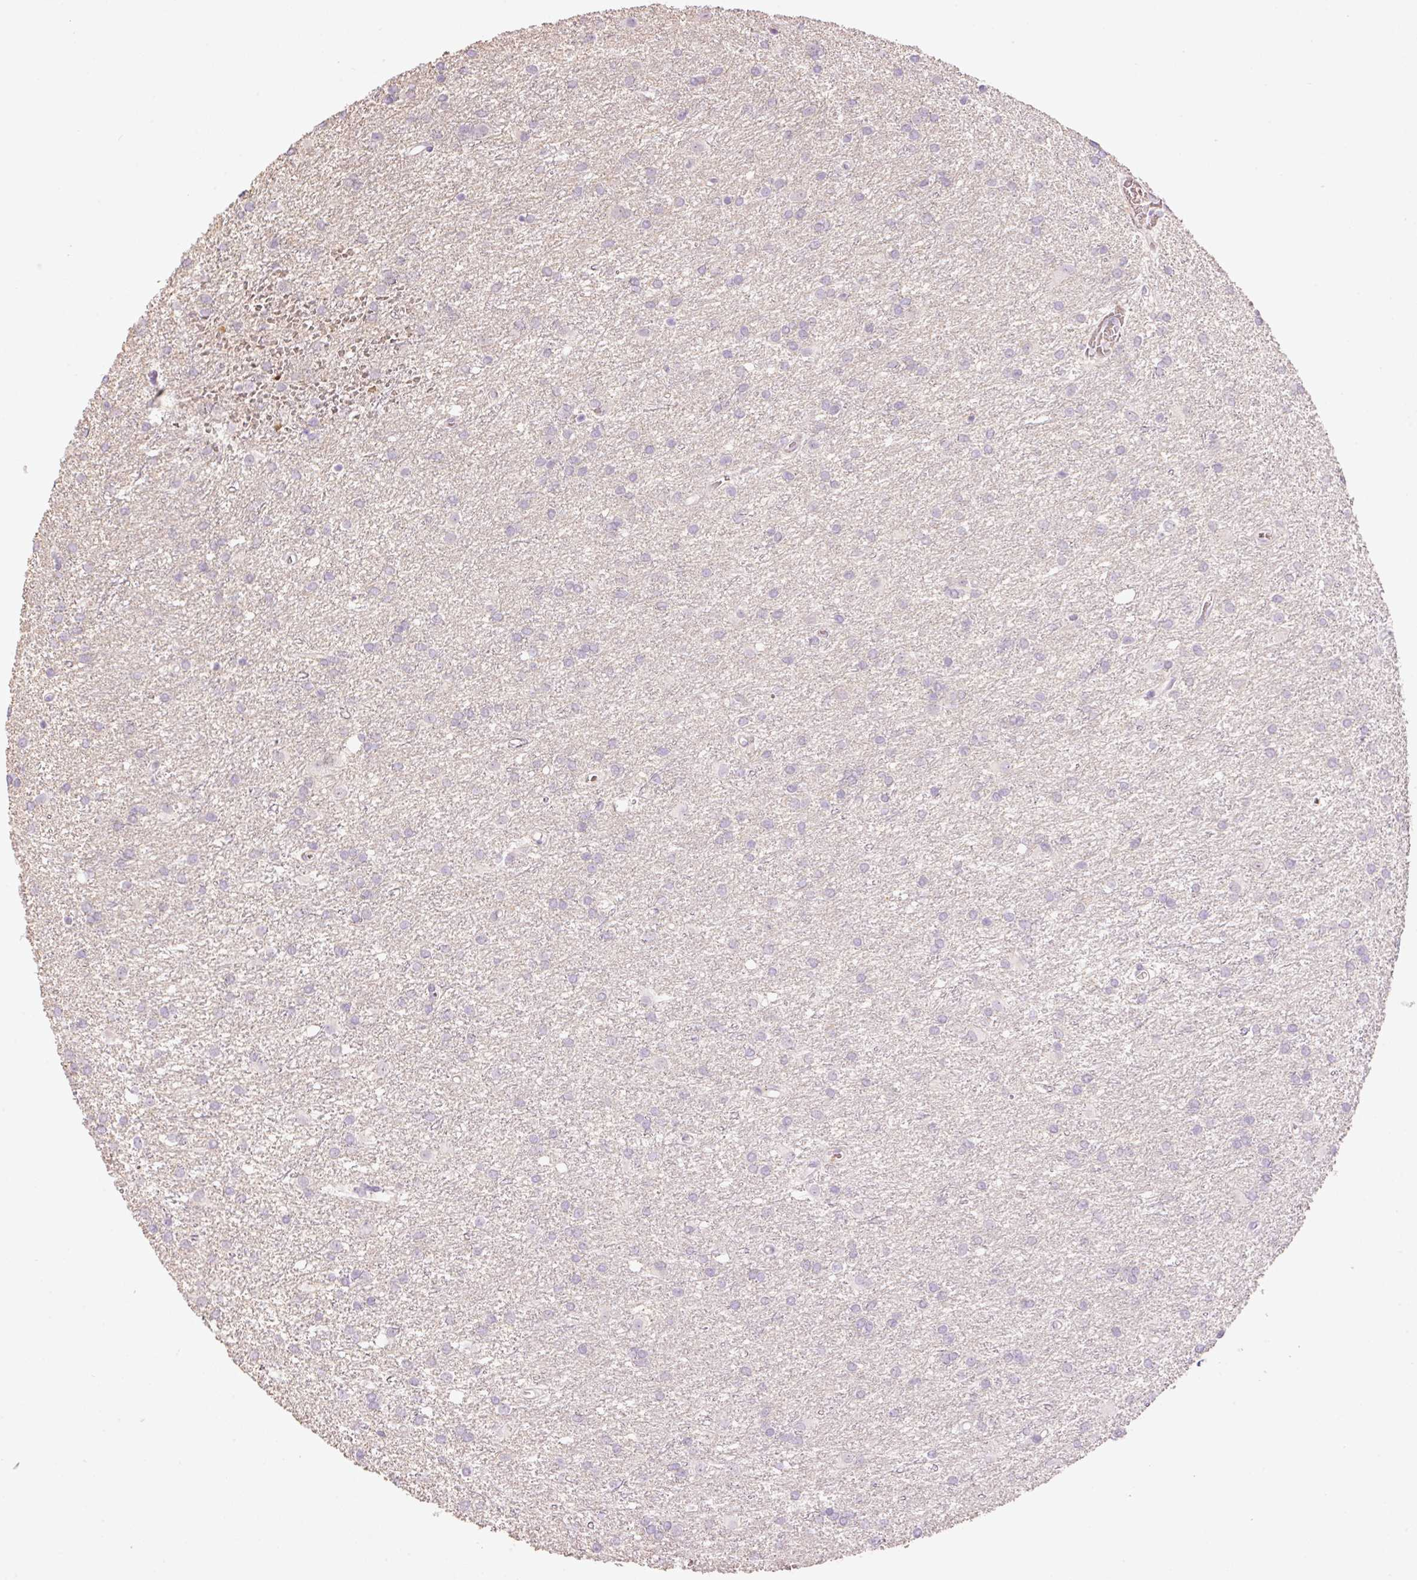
{"staining": {"intensity": "negative", "quantity": "none", "location": "none"}, "tissue": "glioma", "cell_type": "Tumor cells", "image_type": "cancer", "snomed": [{"axis": "morphology", "description": "Glioma, malignant, High grade"}, {"axis": "topography", "description": "Brain"}], "caption": "Immunohistochemistry (IHC) of glioma shows no positivity in tumor cells.", "gene": "LY6G6D", "patient": {"sex": "female", "age": 50}}